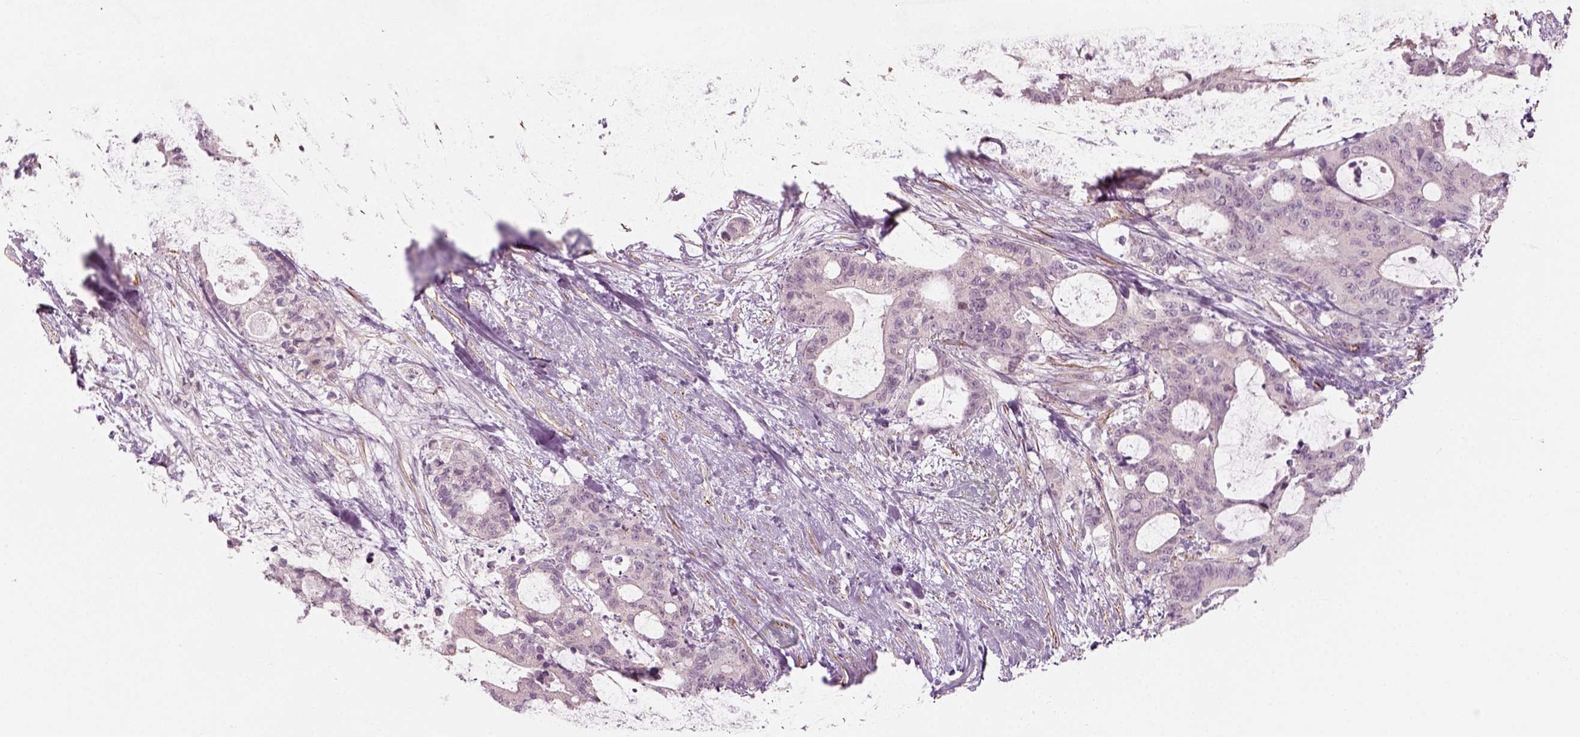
{"staining": {"intensity": "negative", "quantity": "none", "location": "none"}, "tissue": "liver cancer", "cell_type": "Tumor cells", "image_type": "cancer", "snomed": [{"axis": "morphology", "description": "Cholangiocarcinoma"}, {"axis": "topography", "description": "Liver"}], "caption": "Liver cancer stained for a protein using immunohistochemistry (IHC) exhibits no expression tumor cells.", "gene": "MLIP", "patient": {"sex": "female", "age": 73}}